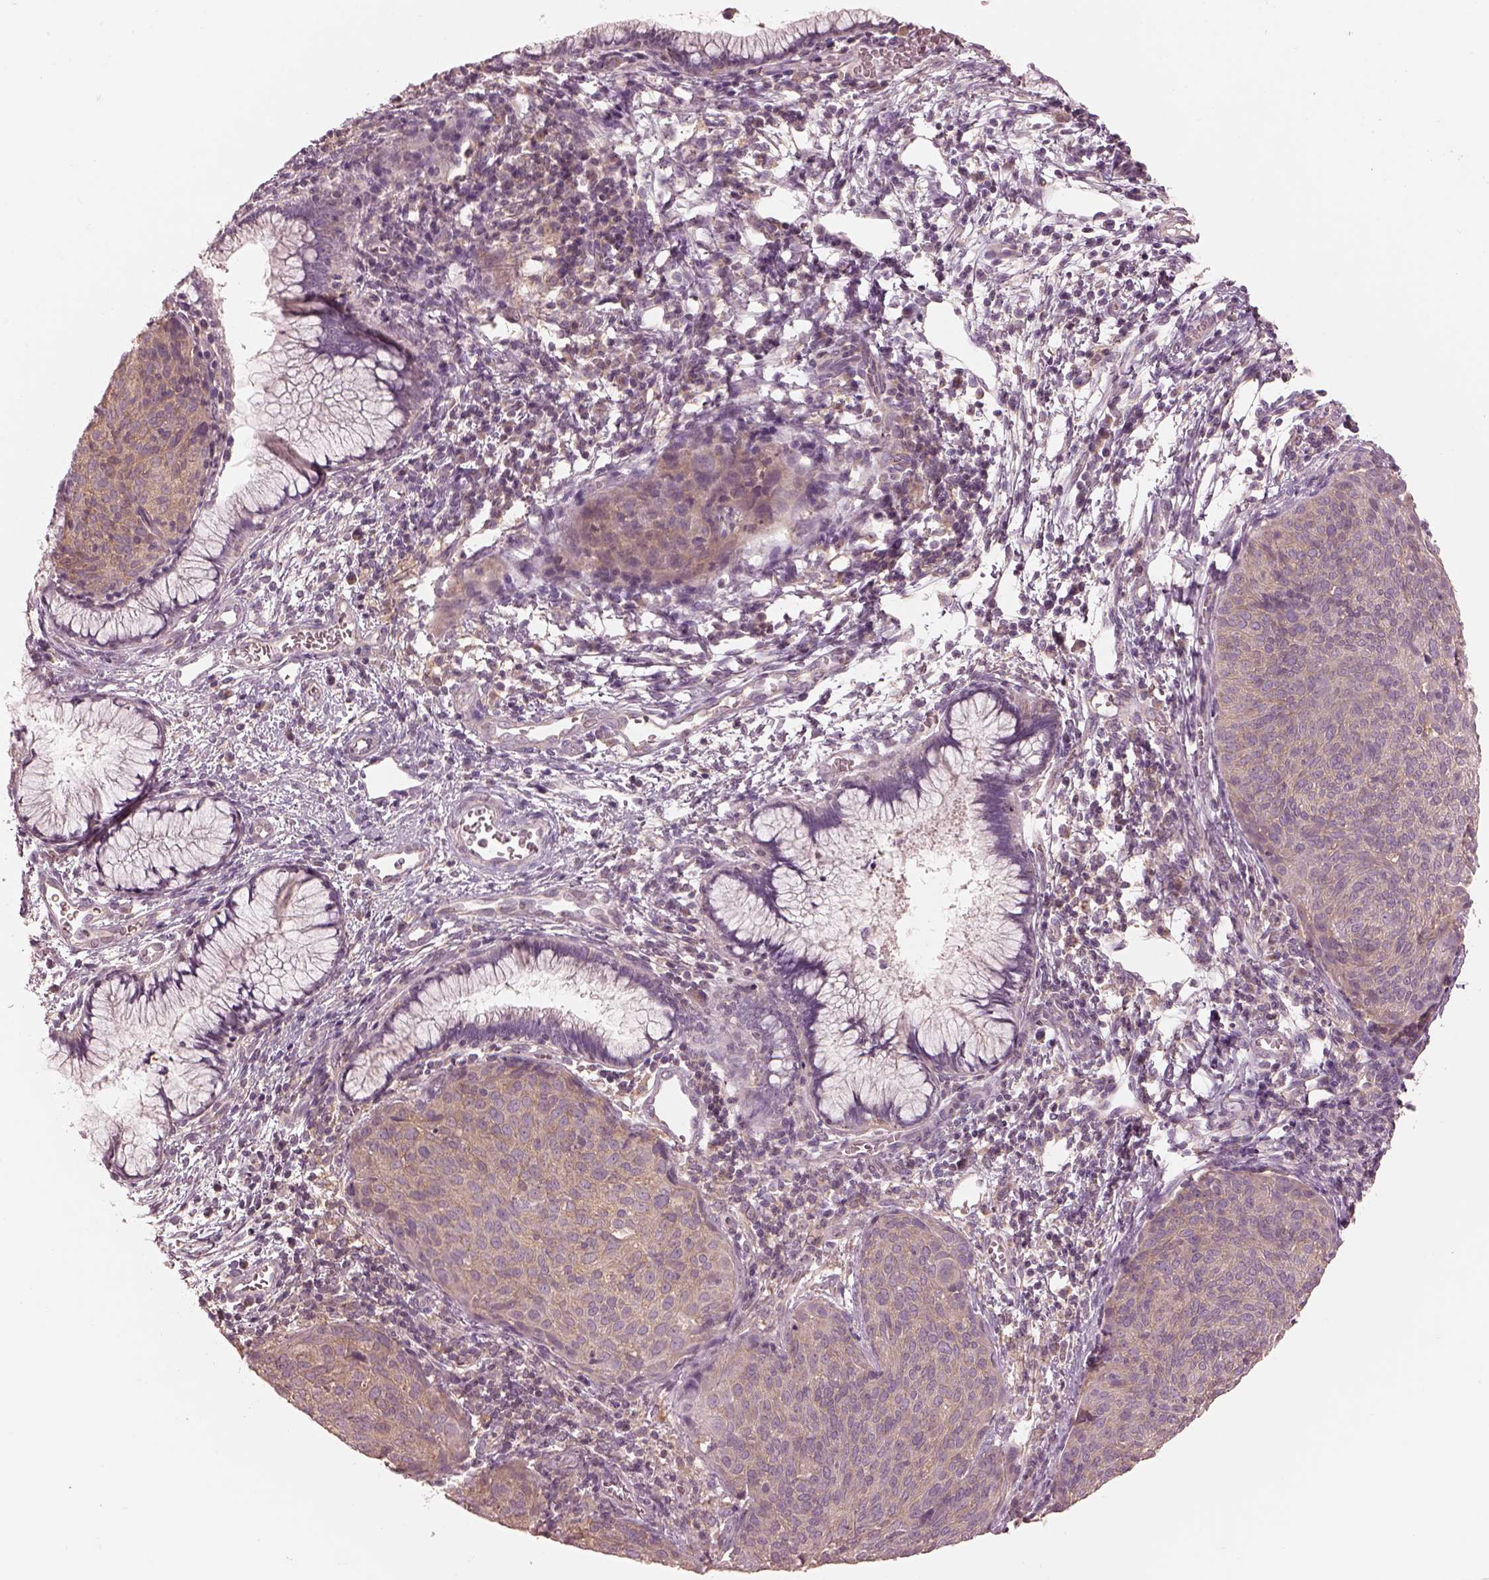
{"staining": {"intensity": "weak", "quantity": ">75%", "location": "cytoplasmic/membranous"}, "tissue": "cervical cancer", "cell_type": "Tumor cells", "image_type": "cancer", "snomed": [{"axis": "morphology", "description": "Squamous cell carcinoma, NOS"}, {"axis": "topography", "description": "Cervix"}], "caption": "Human squamous cell carcinoma (cervical) stained for a protein (brown) shows weak cytoplasmic/membranous positive positivity in about >75% of tumor cells.", "gene": "PRKACG", "patient": {"sex": "female", "age": 39}}